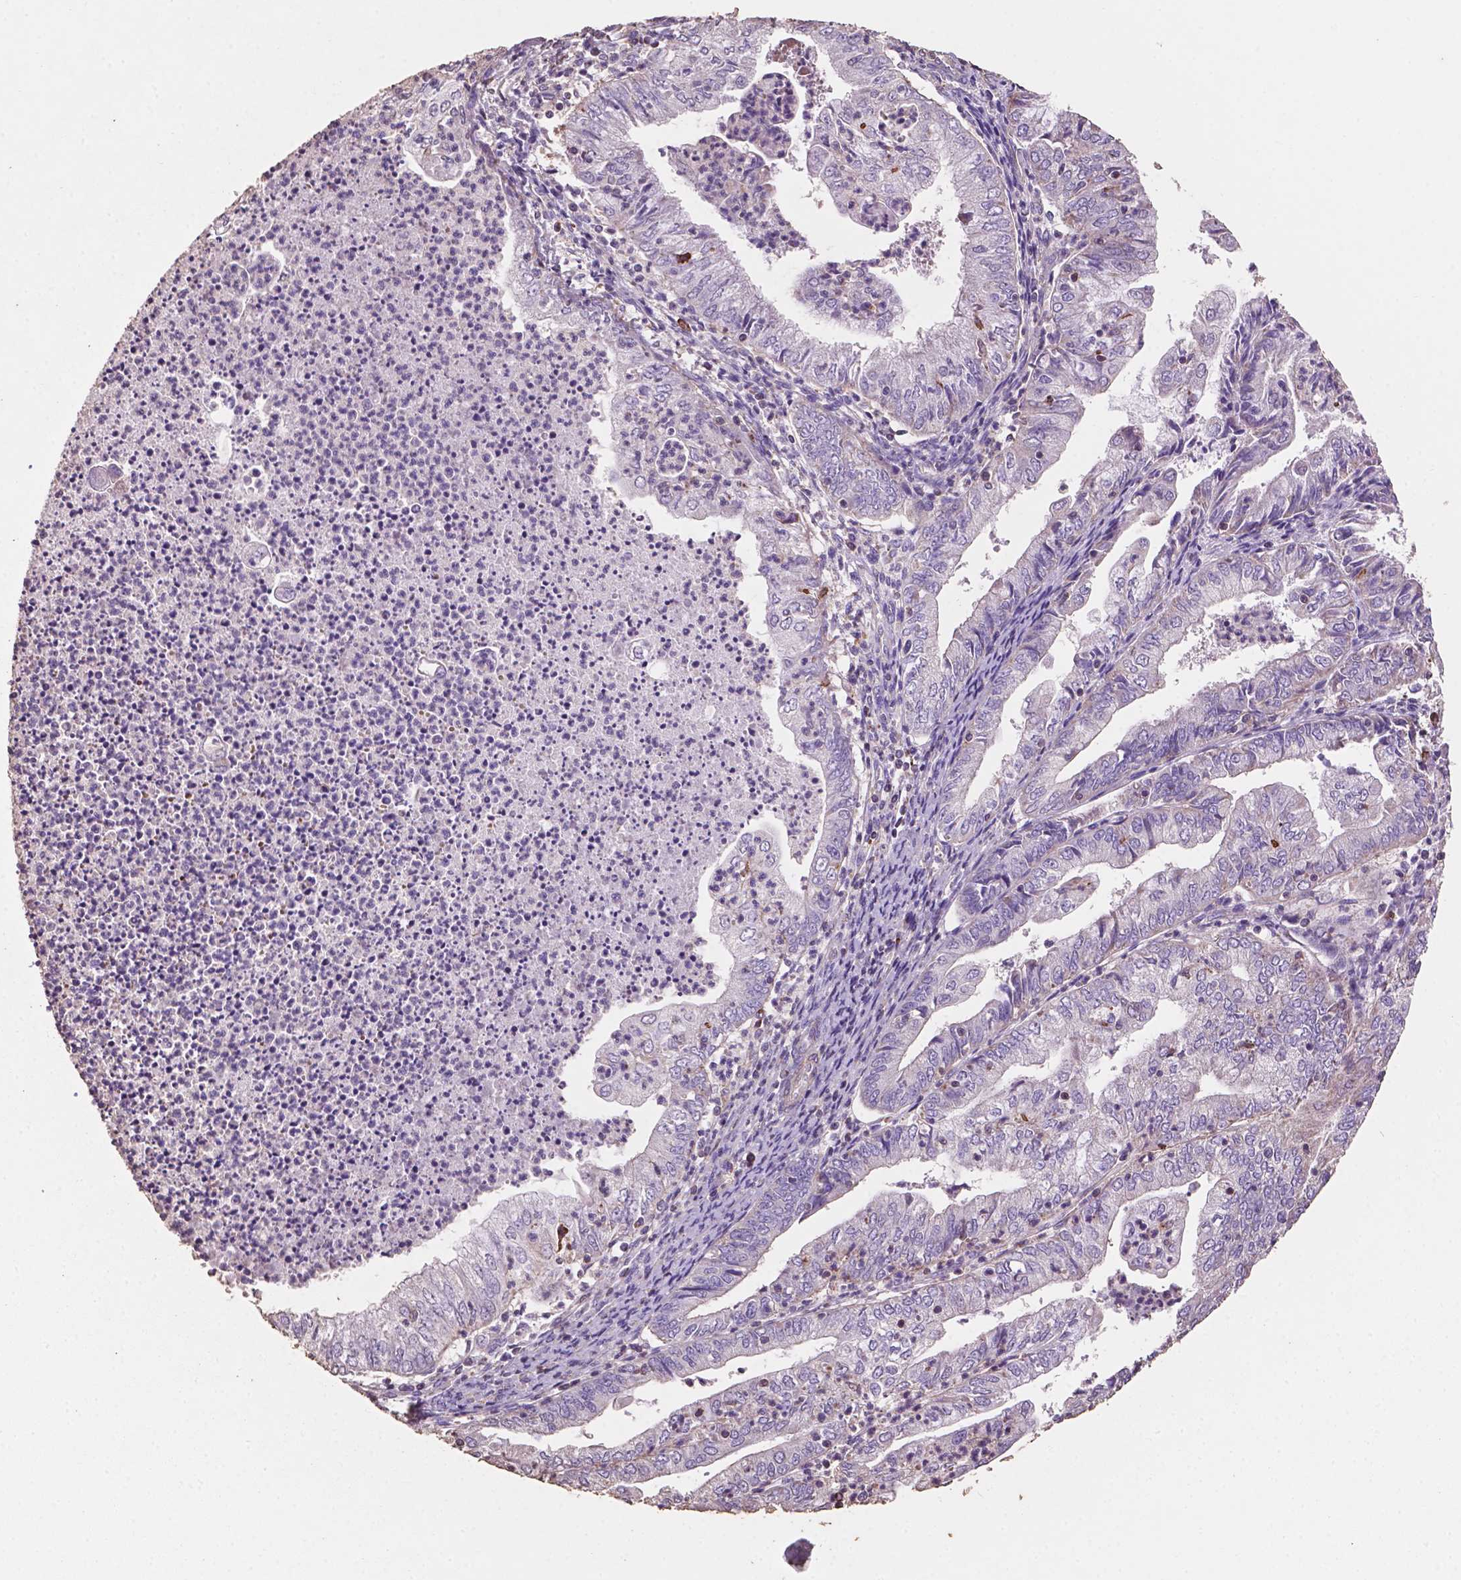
{"staining": {"intensity": "negative", "quantity": "none", "location": "none"}, "tissue": "endometrial cancer", "cell_type": "Tumor cells", "image_type": "cancer", "snomed": [{"axis": "morphology", "description": "Adenocarcinoma, NOS"}, {"axis": "topography", "description": "Endometrium"}], "caption": "Micrograph shows no protein positivity in tumor cells of adenocarcinoma (endometrial) tissue.", "gene": "COMMD4", "patient": {"sex": "female", "age": 55}}